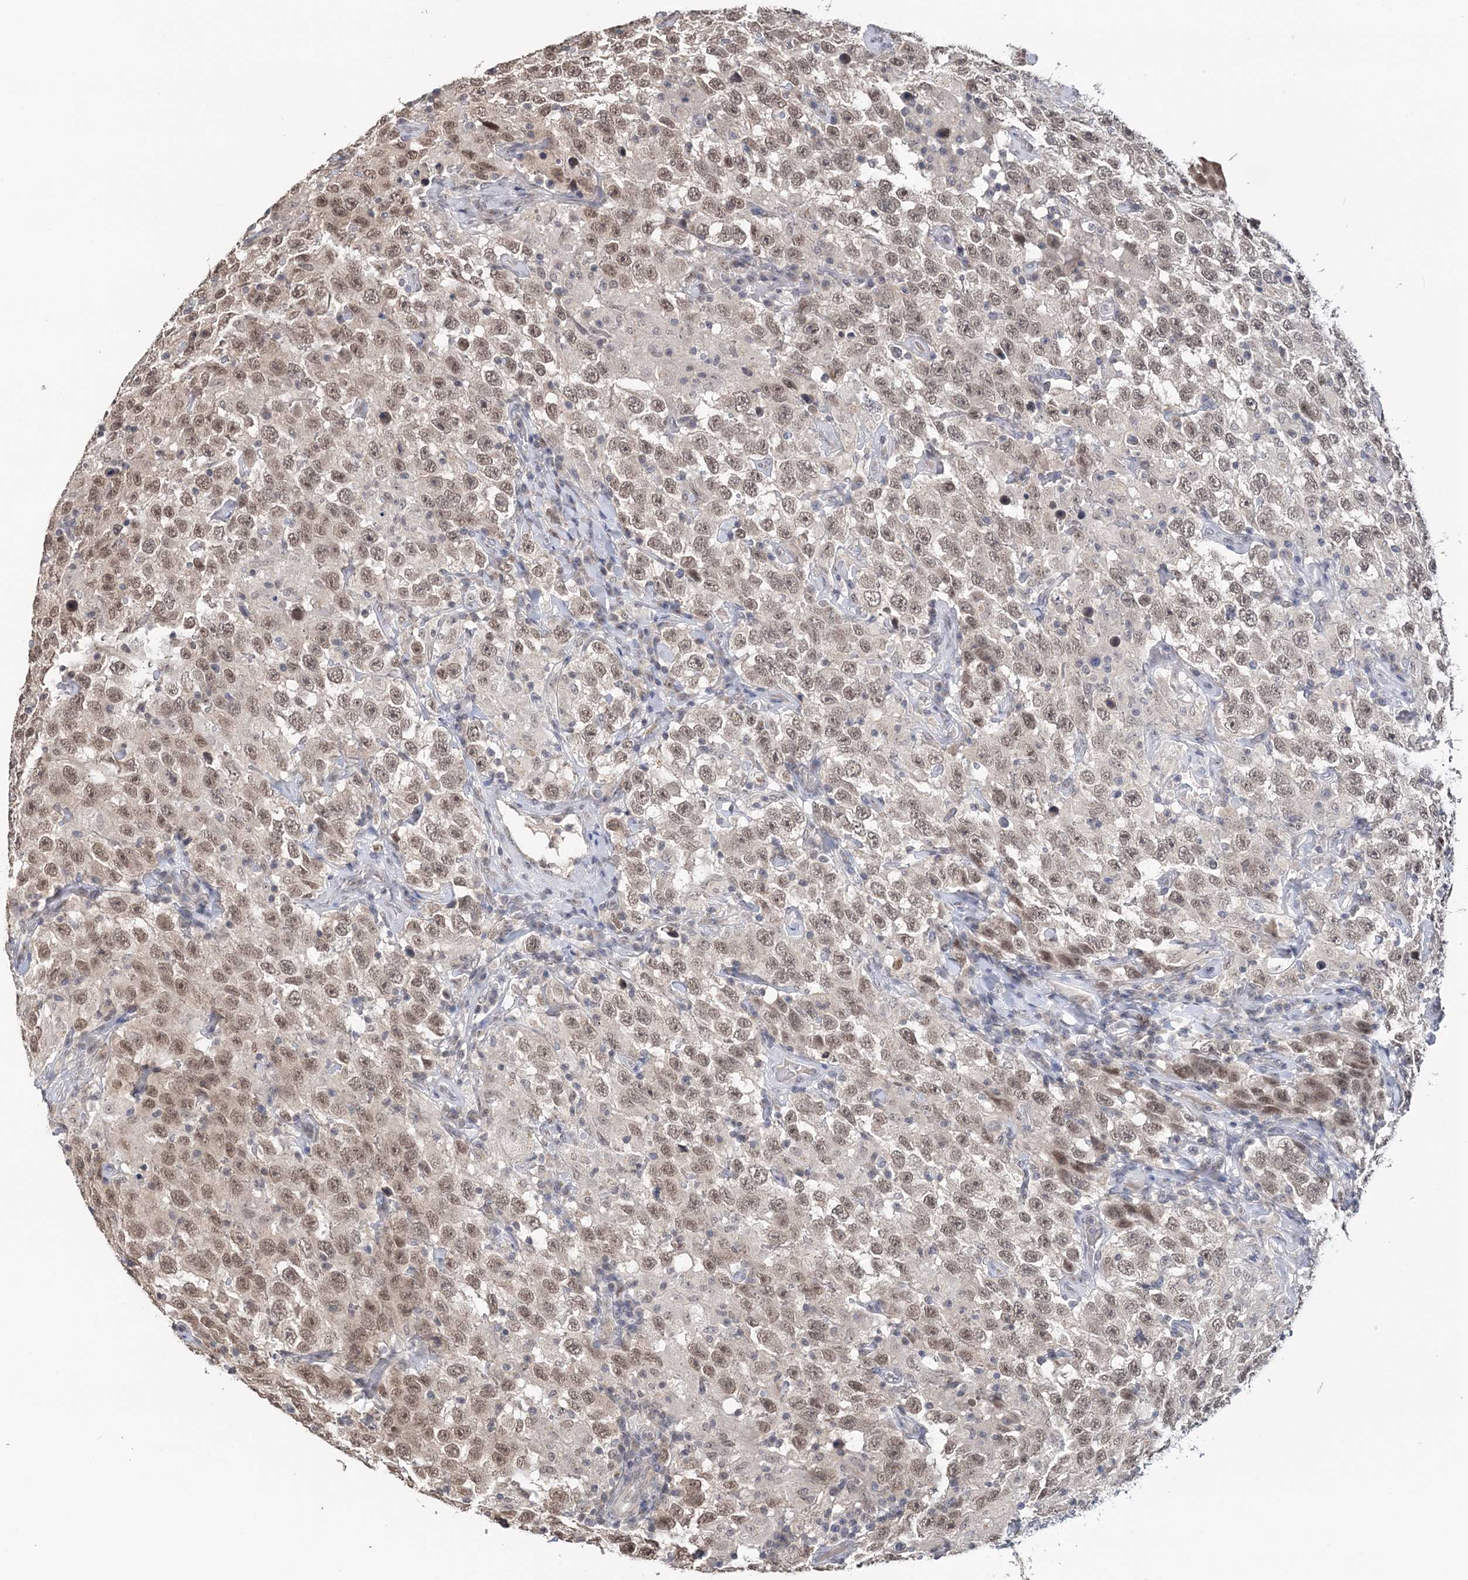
{"staining": {"intensity": "moderate", "quantity": ">75%", "location": "nuclear"}, "tissue": "testis cancer", "cell_type": "Tumor cells", "image_type": "cancer", "snomed": [{"axis": "morphology", "description": "Seminoma, NOS"}, {"axis": "topography", "description": "Testis"}], "caption": "Immunohistochemical staining of human testis seminoma shows medium levels of moderate nuclear staining in about >75% of tumor cells. Nuclei are stained in blue.", "gene": "TSHZ2", "patient": {"sex": "male", "age": 41}}